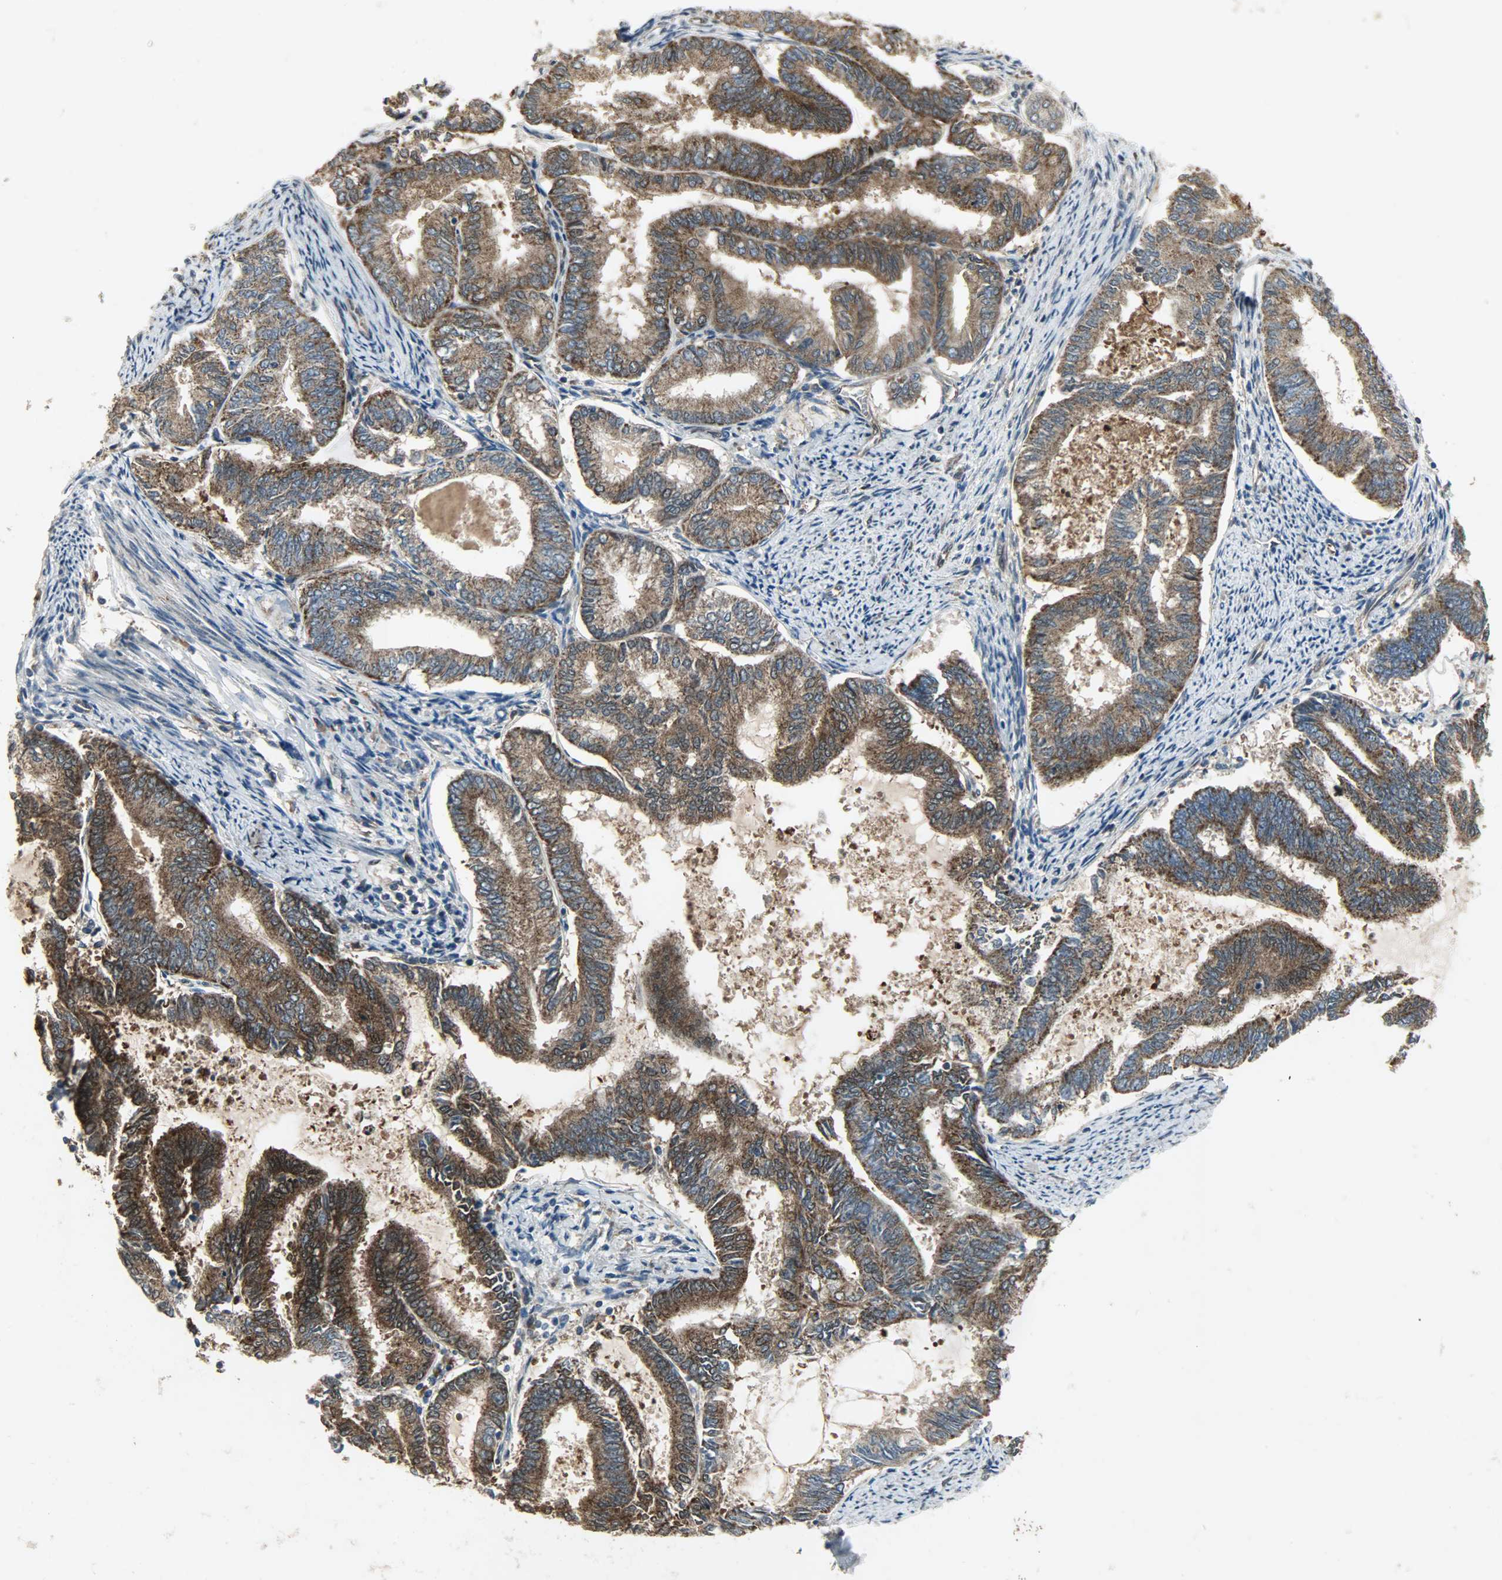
{"staining": {"intensity": "strong", "quantity": ">75%", "location": "cytoplasmic/membranous"}, "tissue": "endometrial cancer", "cell_type": "Tumor cells", "image_type": "cancer", "snomed": [{"axis": "morphology", "description": "Adenocarcinoma, NOS"}, {"axis": "topography", "description": "Endometrium"}], "caption": "Immunohistochemistry (IHC) of endometrial cancer reveals high levels of strong cytoplasmic/membranous staining in approximately >75% of tumor cells.", "gene": "AMT", "patient": {"sex": "female", "age": 86}}